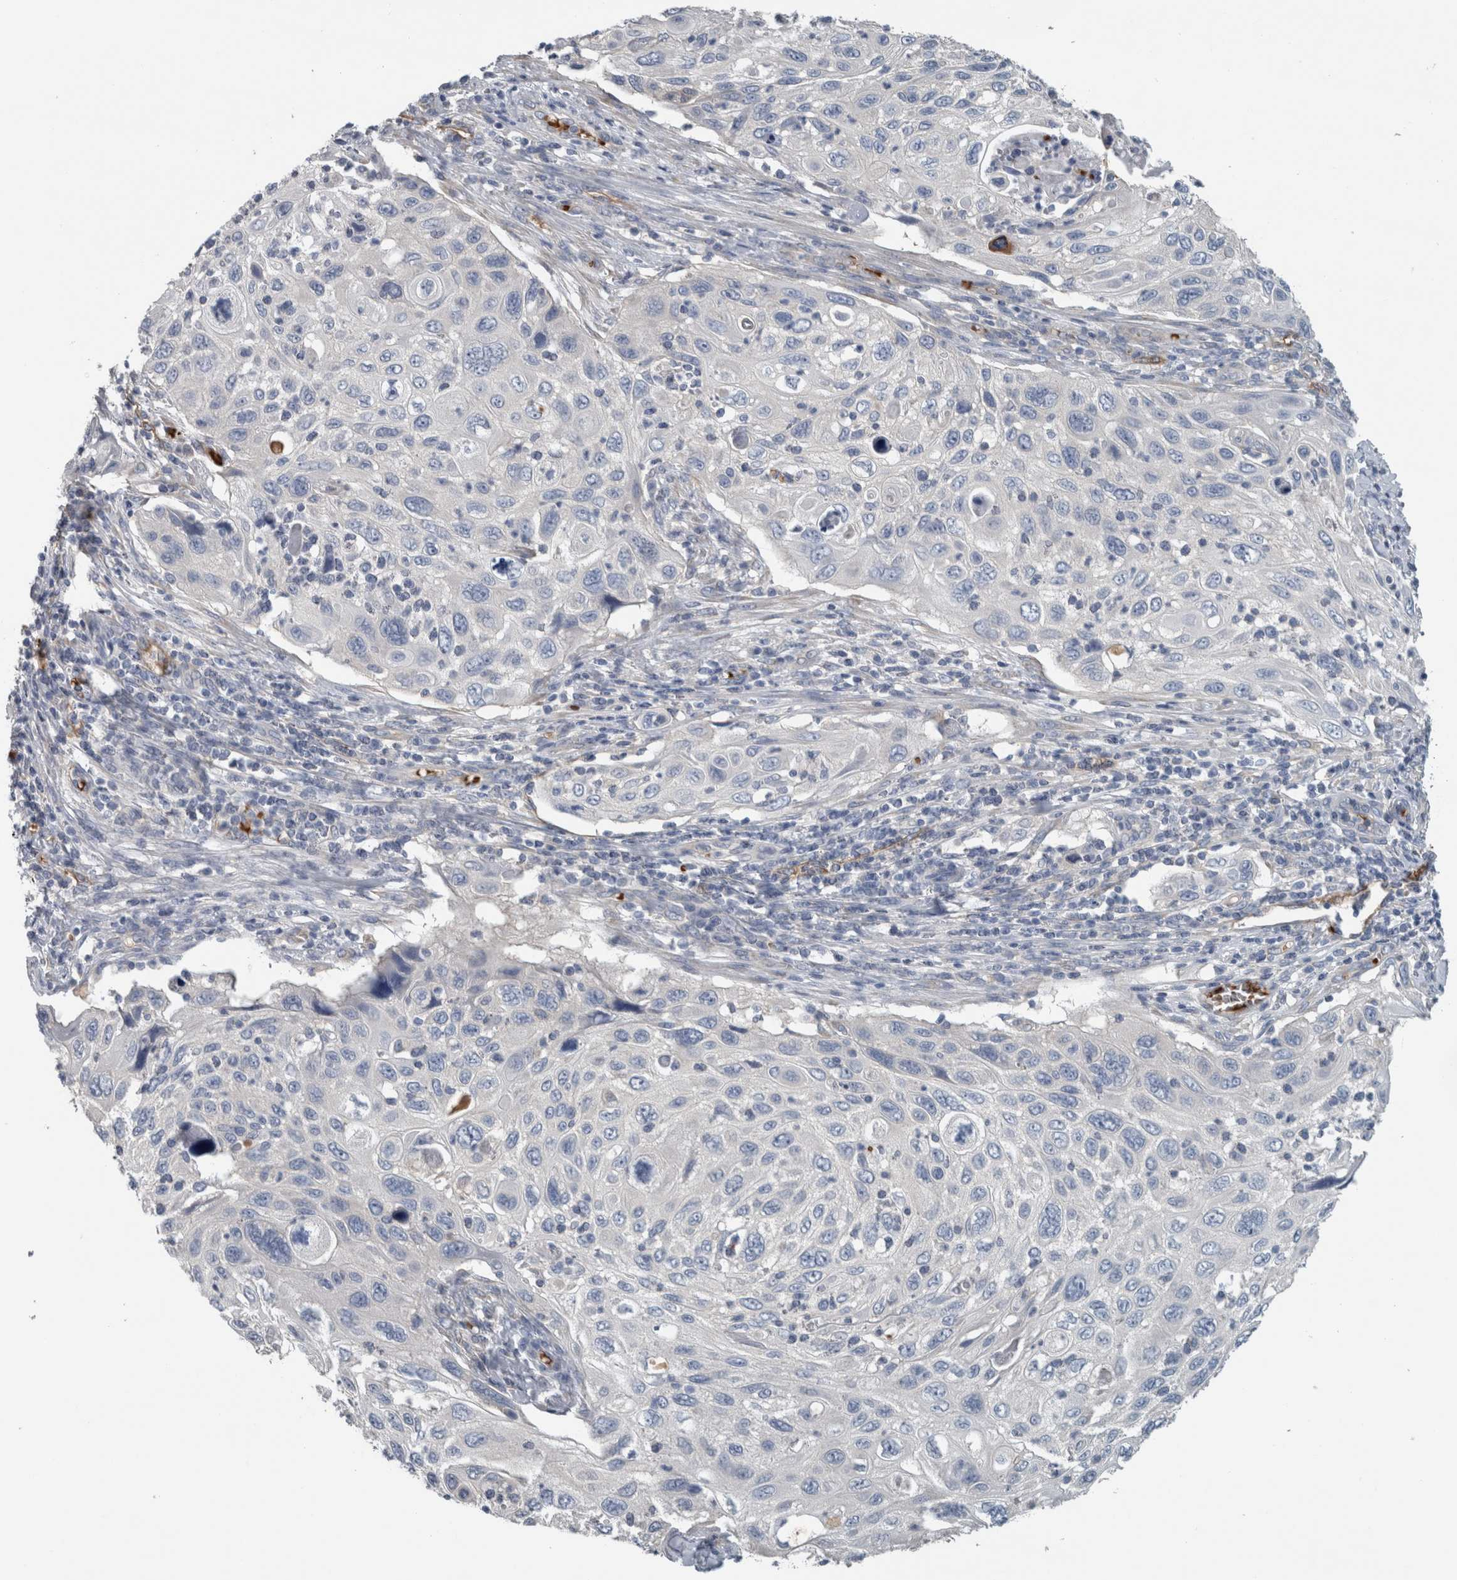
{"staining": {"intensity": "negative", "quantity": "none", "location": "none"}, "tissue": "cervical cancer", "cell_type": "Tumor cells", "image_type": "cancer", "snomed": [{"axis": "morphology", "description": "Squamous cell carcinoma, NOS"}, {"axis": "topography", "description": "Cervix"}], "caption": "IHC photomicrograph of cervical cancer (squamous cell carcinoma) stained for a protein (brown), which reveals no staining in tumor cells.", "gene": "SH3GL2", "patient": {"sex": "female", "age": 70}}